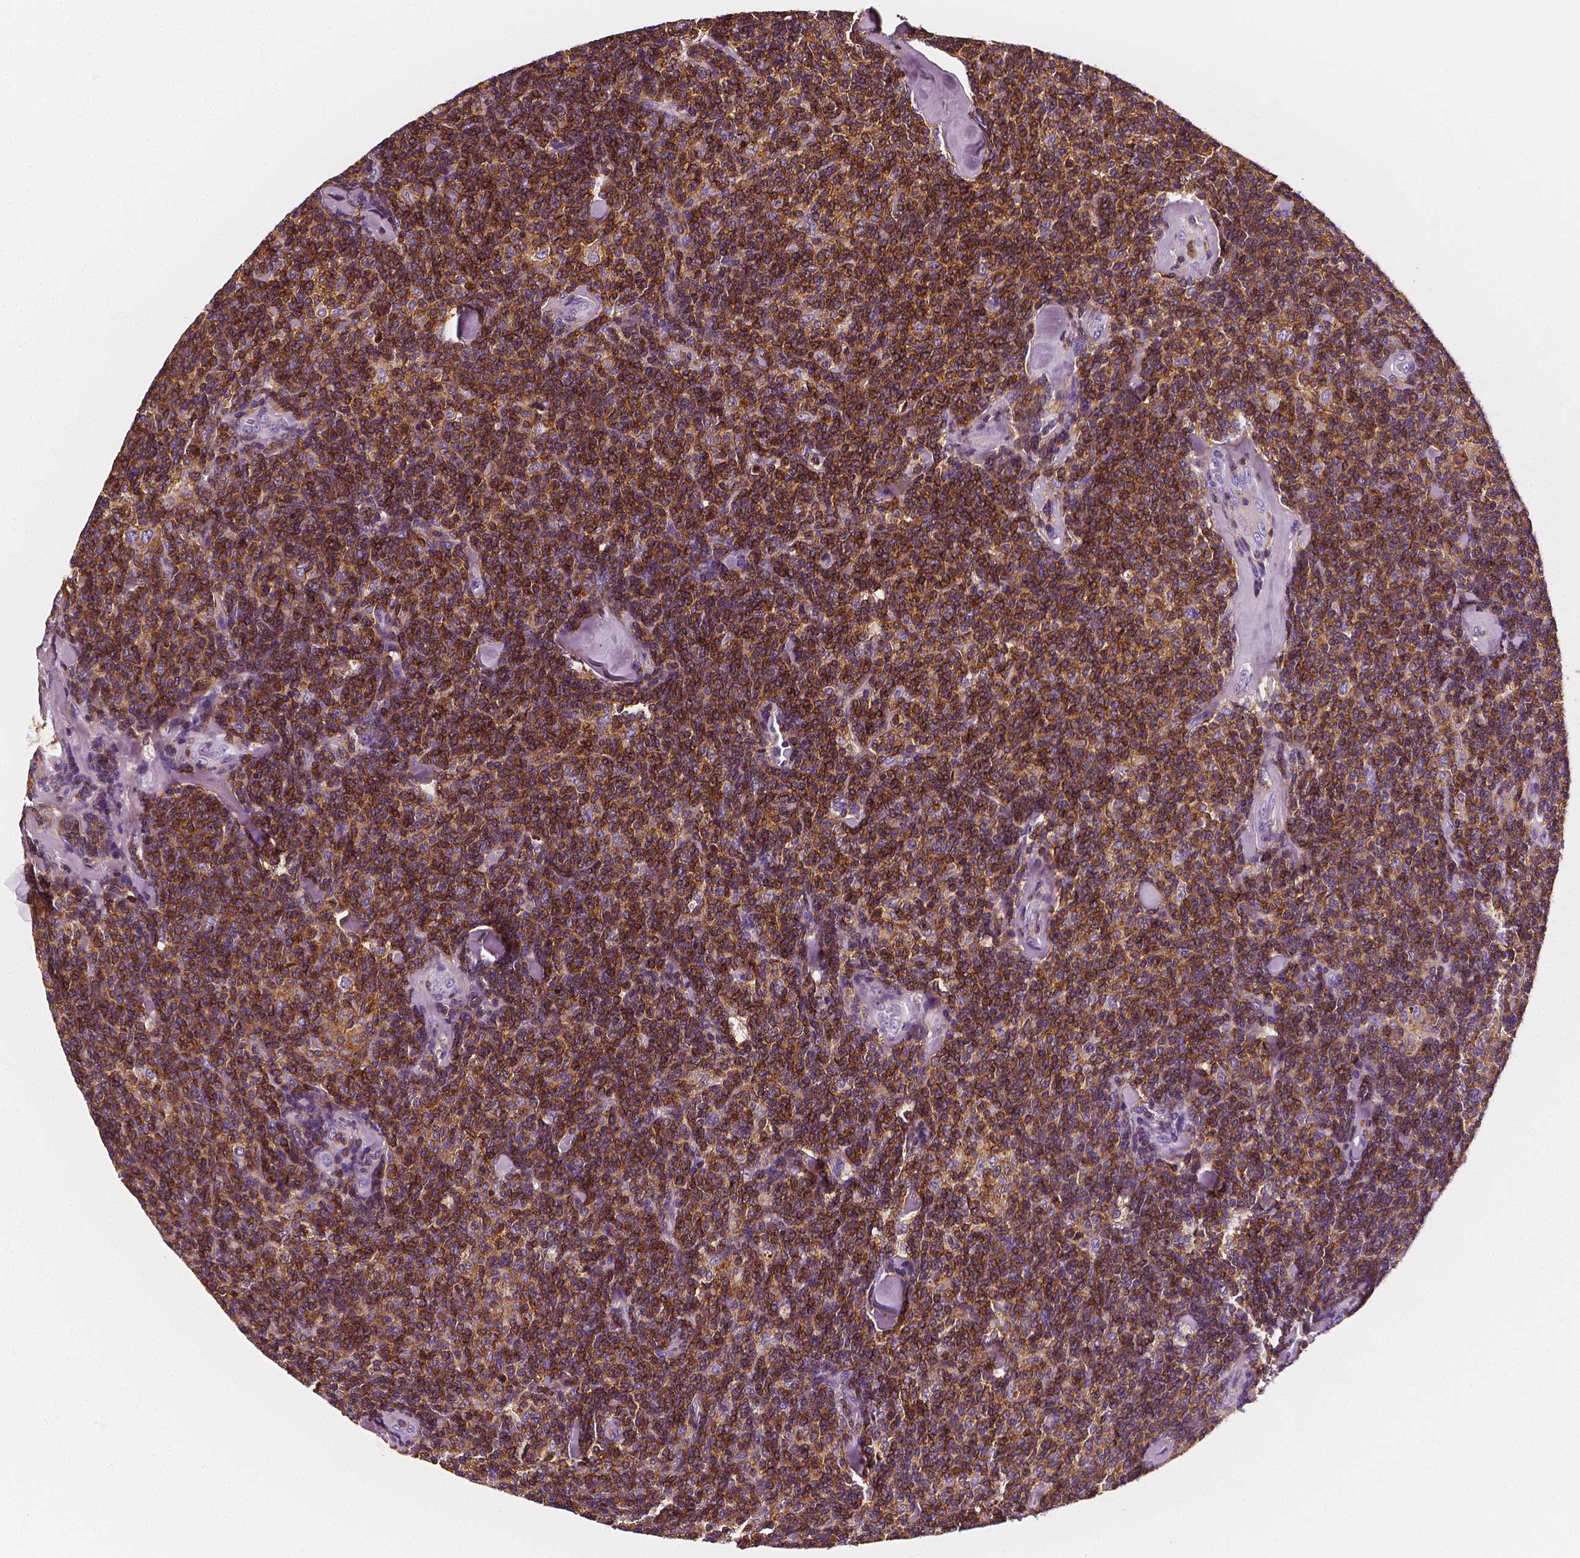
{"staining": {"intensity": "strong", "quantity": ">75%", "location": "cytoplasmic/membranous"}, "tissue": "lymphoma", "cell_type": "Tumor cells", "image_type": "cancer", "snomed": [{"axis": "morphology", "description": "Malignant lymphoma, non-Hodgkin's type, Low grade"}, {"axis": "topography", "description": "Lymph node"}], "caption": "This is a histology image of IHC staining of lymphoma, which shows strong expression in the cytoplasmic/membranous of tumor cells.", "gene": "PTPRC", "patient": {"sex": "female", "age": 56}}